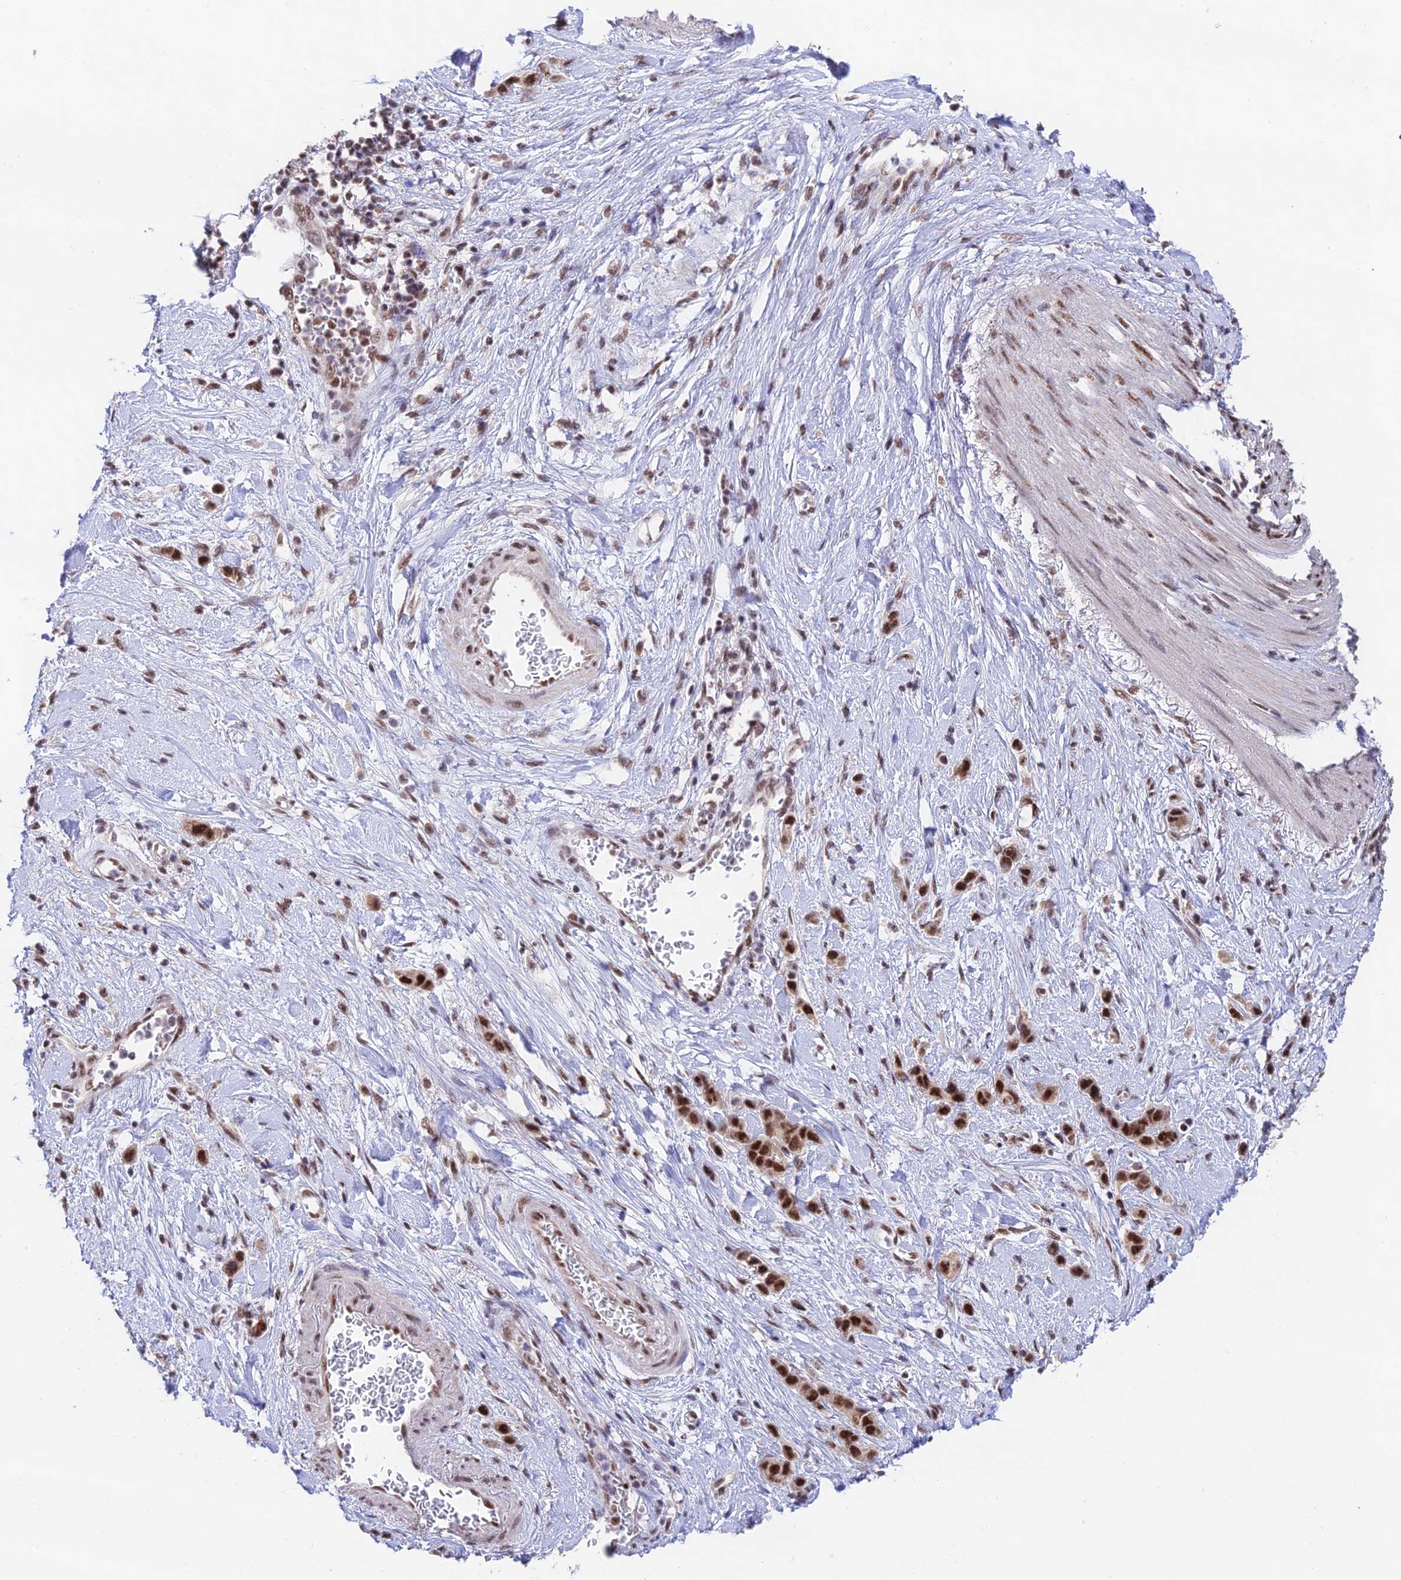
{"staining": {"intensity": "moderate", "quantity": ">75%", "location": "nuclear"}, "tissue": "stomach cancer", "cell_type": "Tumor cells", "image_type": "cancer", "snomed": [{"axis": "morphology", "description": "Adenocarcinoma, NOS"}, {"axis": "morphology", "description": "Adenocarcinoma, High grade"}, {"axis": "topography", "description": "Stomach, upper"}, {"axis": "topography", "description": "Stomach, lower"}], "caption": "A brown stain labels moderate nuclear expression of a protein in stomach adenocarcinoma (high-grade) tumor cells.", "gene": "THOC7", "patient": {"sex": "female", "age": 65}}